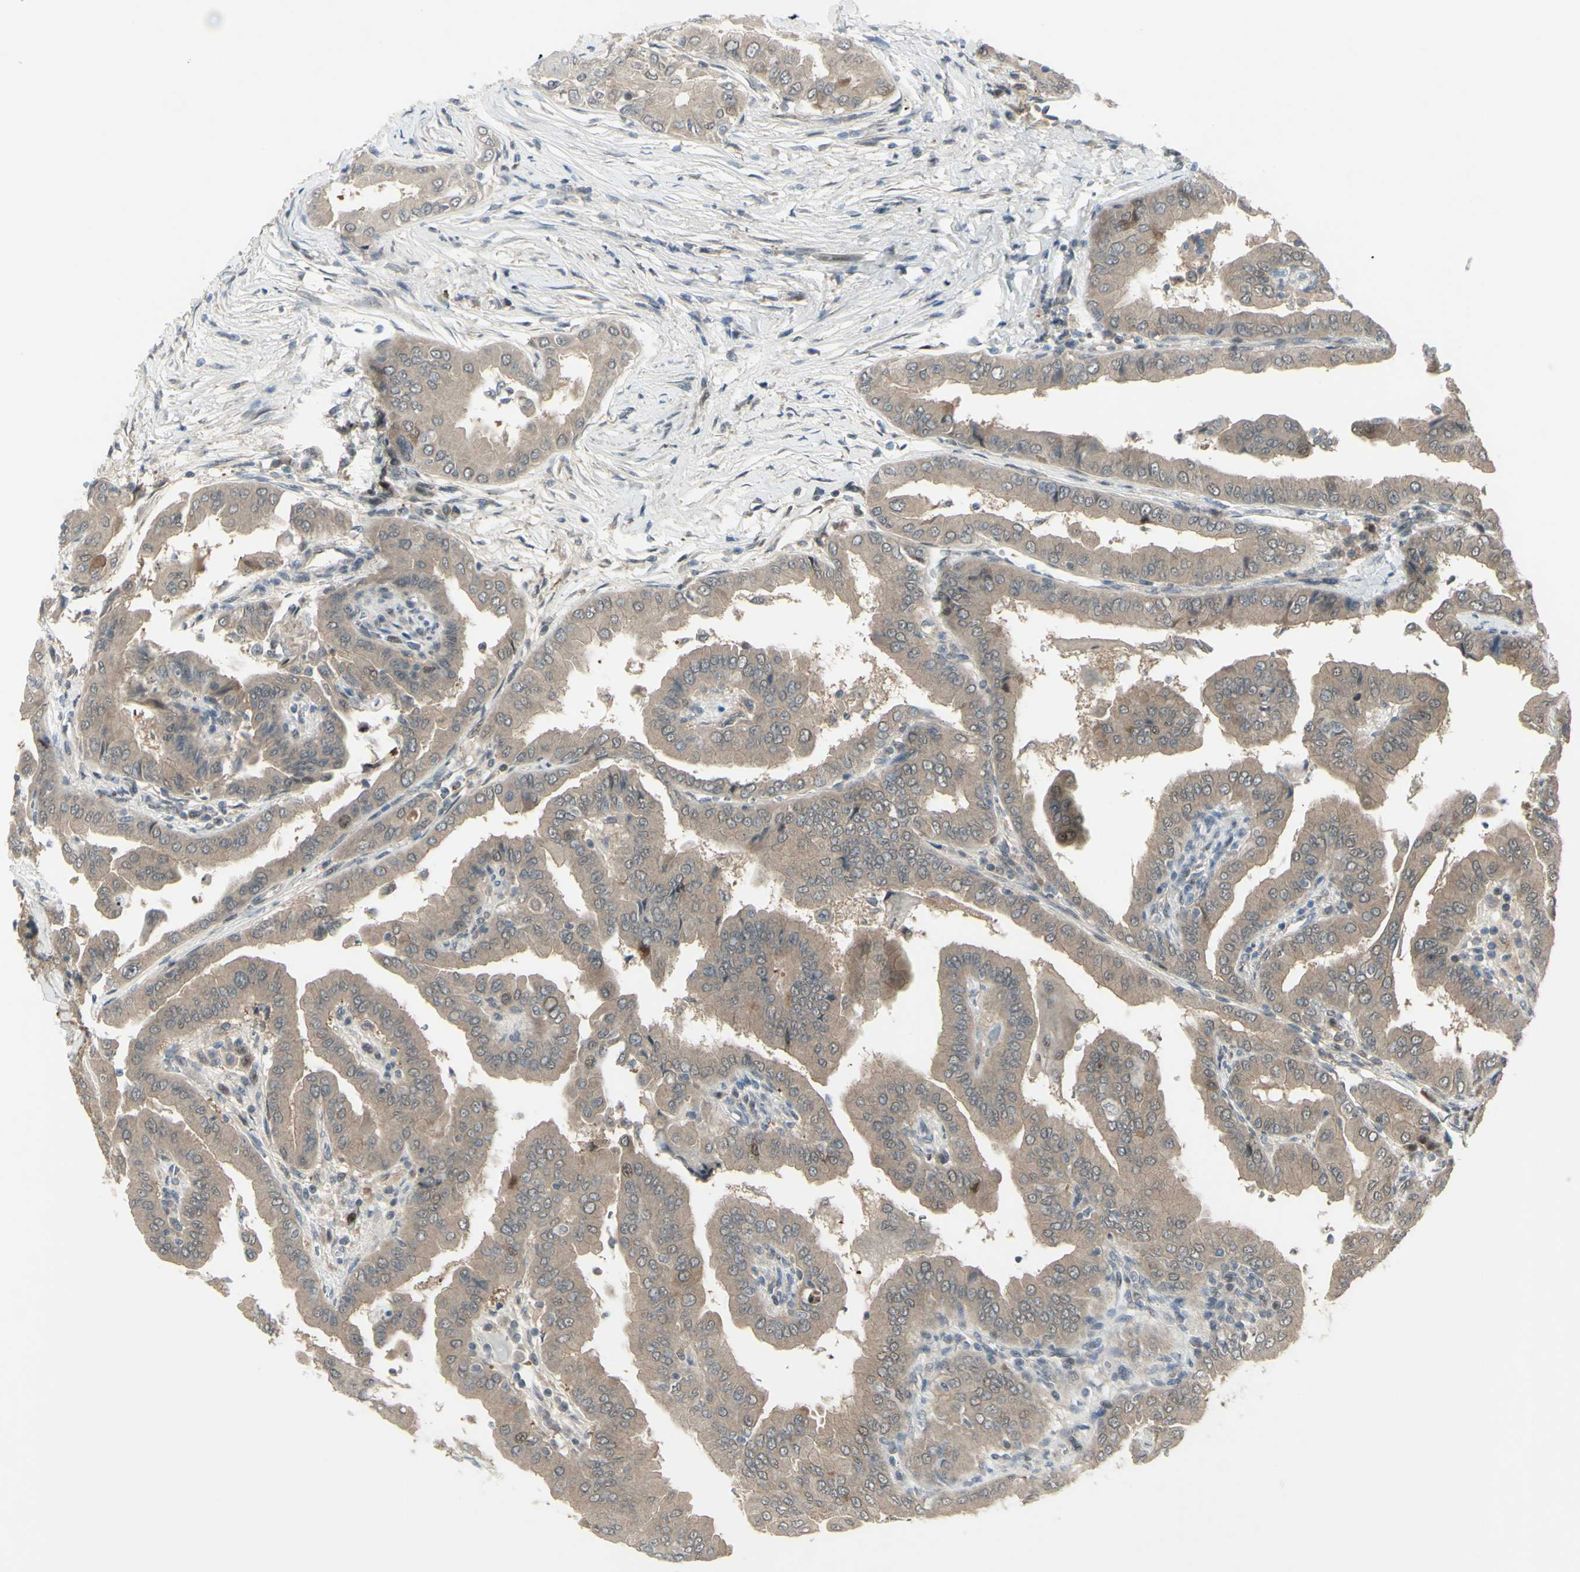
{"staining": {"intensity": "moderate", "quantity": ">75%", "location": "cytoplasmic/membranous"}, "tissue": "thyroid cancer", "cell_type": "Tumor cells", "image_type": "cancer", "snomed": [{"axis": "morphology", "description": "Papillary adenocarcinoma, NOS"}, {"axis": "topography", "description": "Thyroid gland"}], "caption": "DAB (3,3'-diaminobenzidine) immunohistochemical staining of thyroid papillary adenocarcinoma demonstrates moderate cytoplasmic/membranous protein staining in approximately >75% of tumor cells. (brown staining indicates protein expression, while blue staining denotes nuclei).", "gene": "ETNK1", "patient": {"sex": "male", "age": 33}}